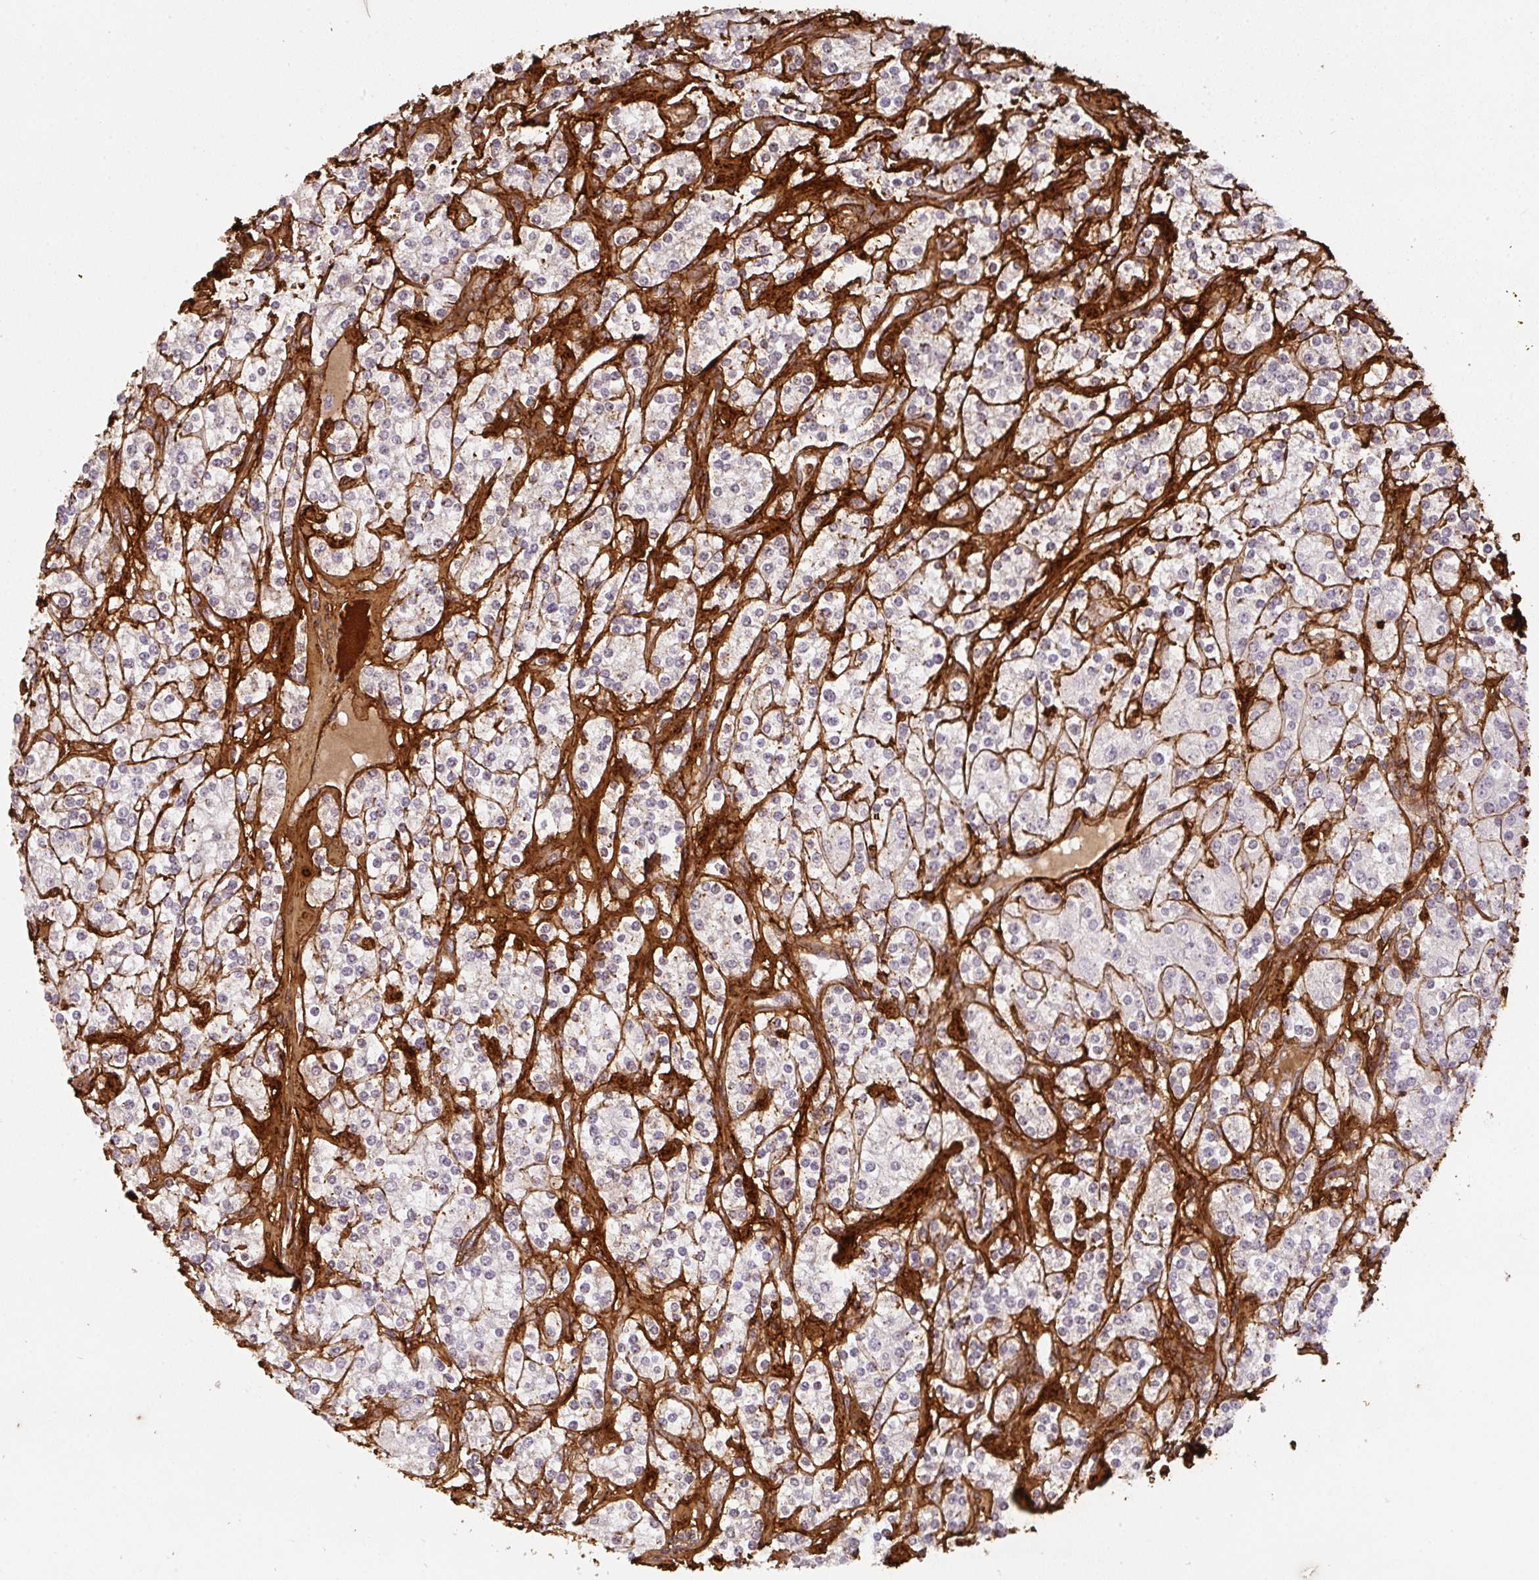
{"staining": {"intensity": "negative", "quantity": "none", "location": "none"}, "tissue": "renal cancer", "cell_type": "Tumor cells", "image_type": "cancer", "snomed": [{"axis": "morphology", "description": "Adenocarcinoma, NOS"}, {"axis": "topography", "description": "Kidney"}], "caption": "Renal adenocarcinoma stained for a protein using IHC exhibits no positivity tumor cells.", "gene": "COL3A1", "patient": {"sex": "male", "age": 77}}